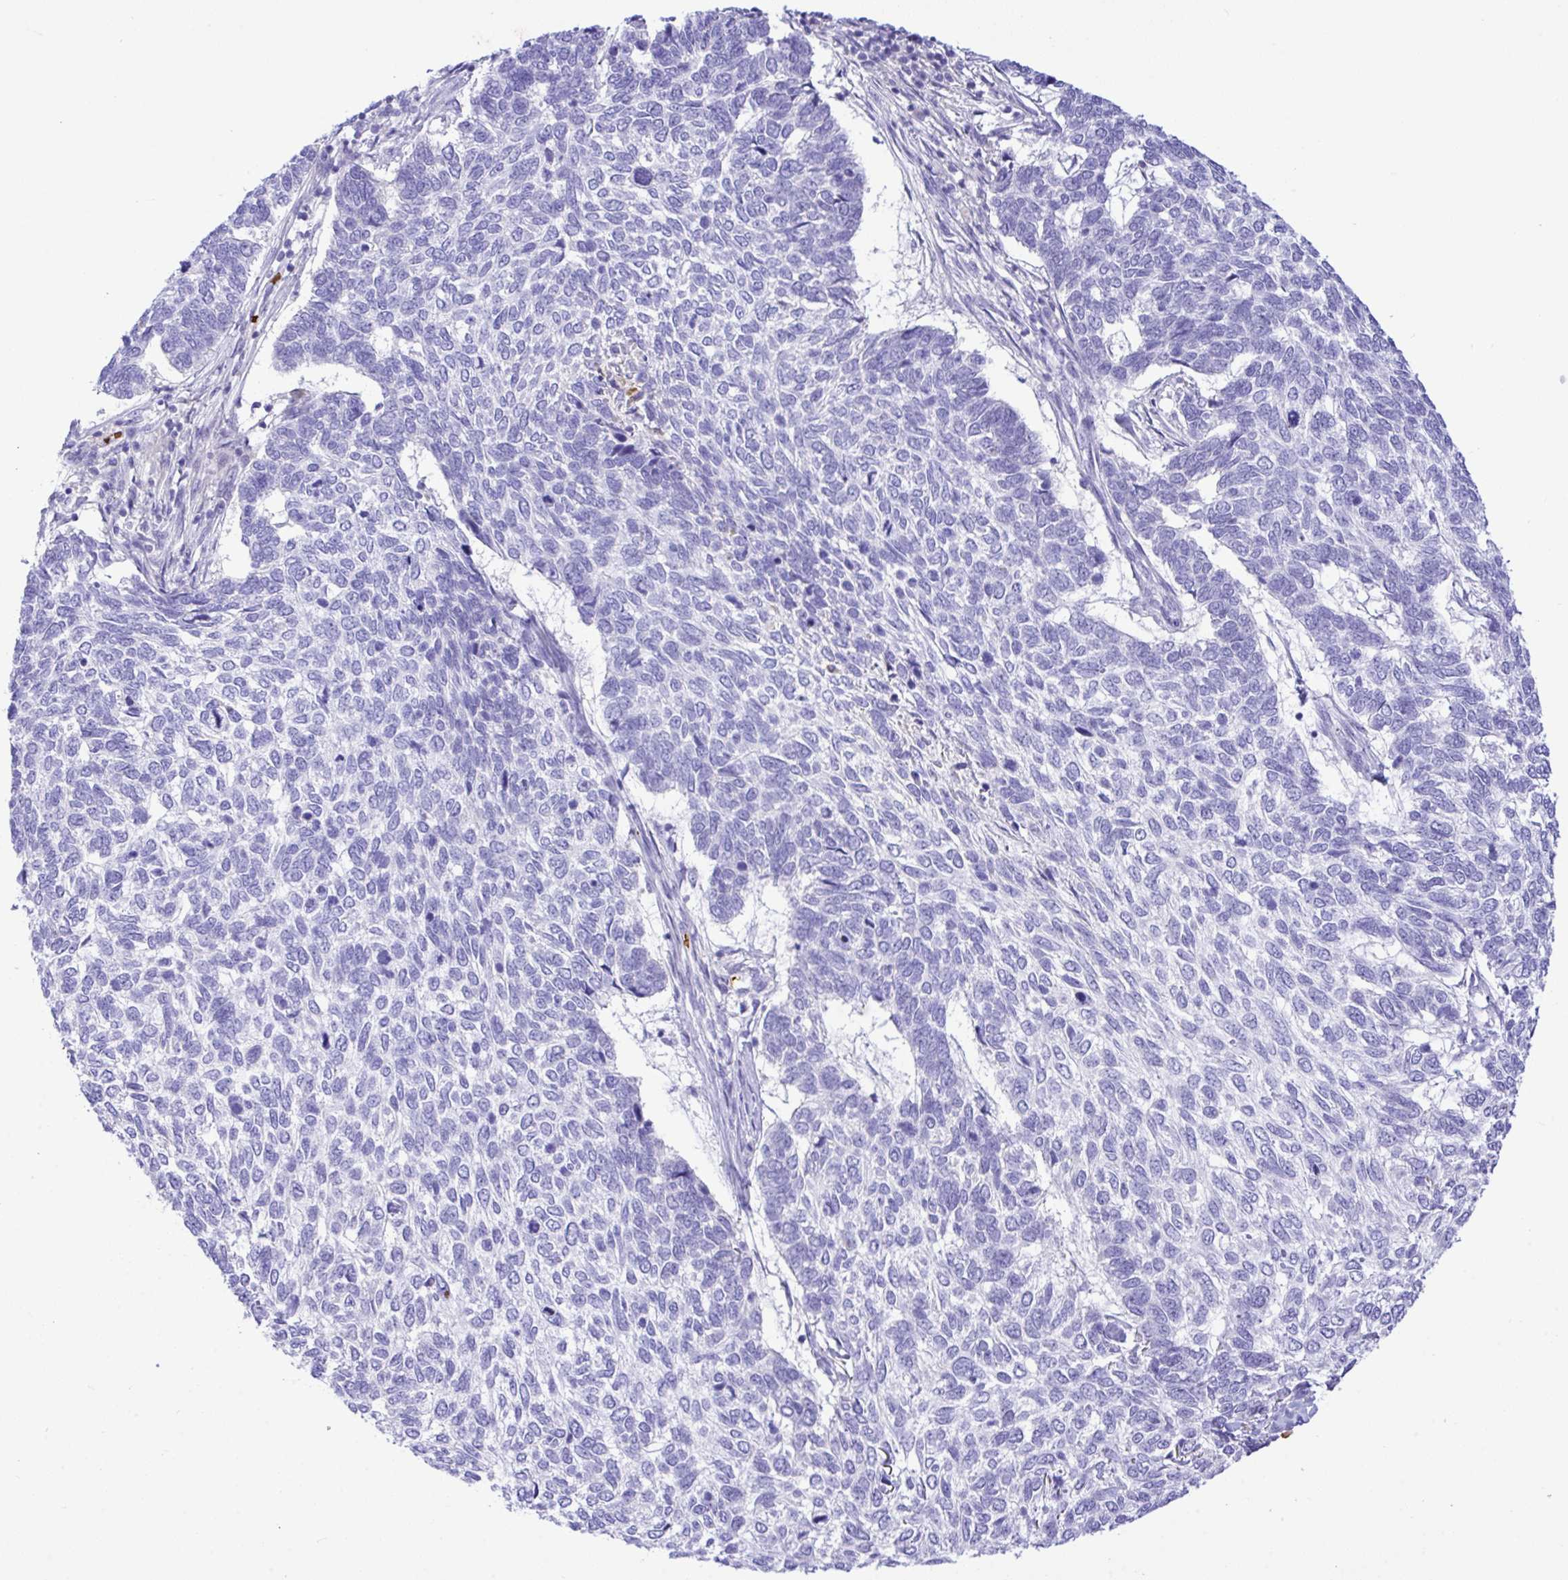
{"staining": {"intensity": "negative", "quantity": "none", "location": "none"}, "tissue": "skin cancer", "cell_type": "Tumor cells", "image_type": "cancer", "snomed": [{"axis": "morphology", "description": "Basal cell carcinoma"}, {"axis": "topography", "description": "Skin"}], "caption": "Tumor cells are negative for protein expression in human basal cell carcinoma (skin).", "gene": "ZNF221", "patient": {"sex": "female", "age": 65}}